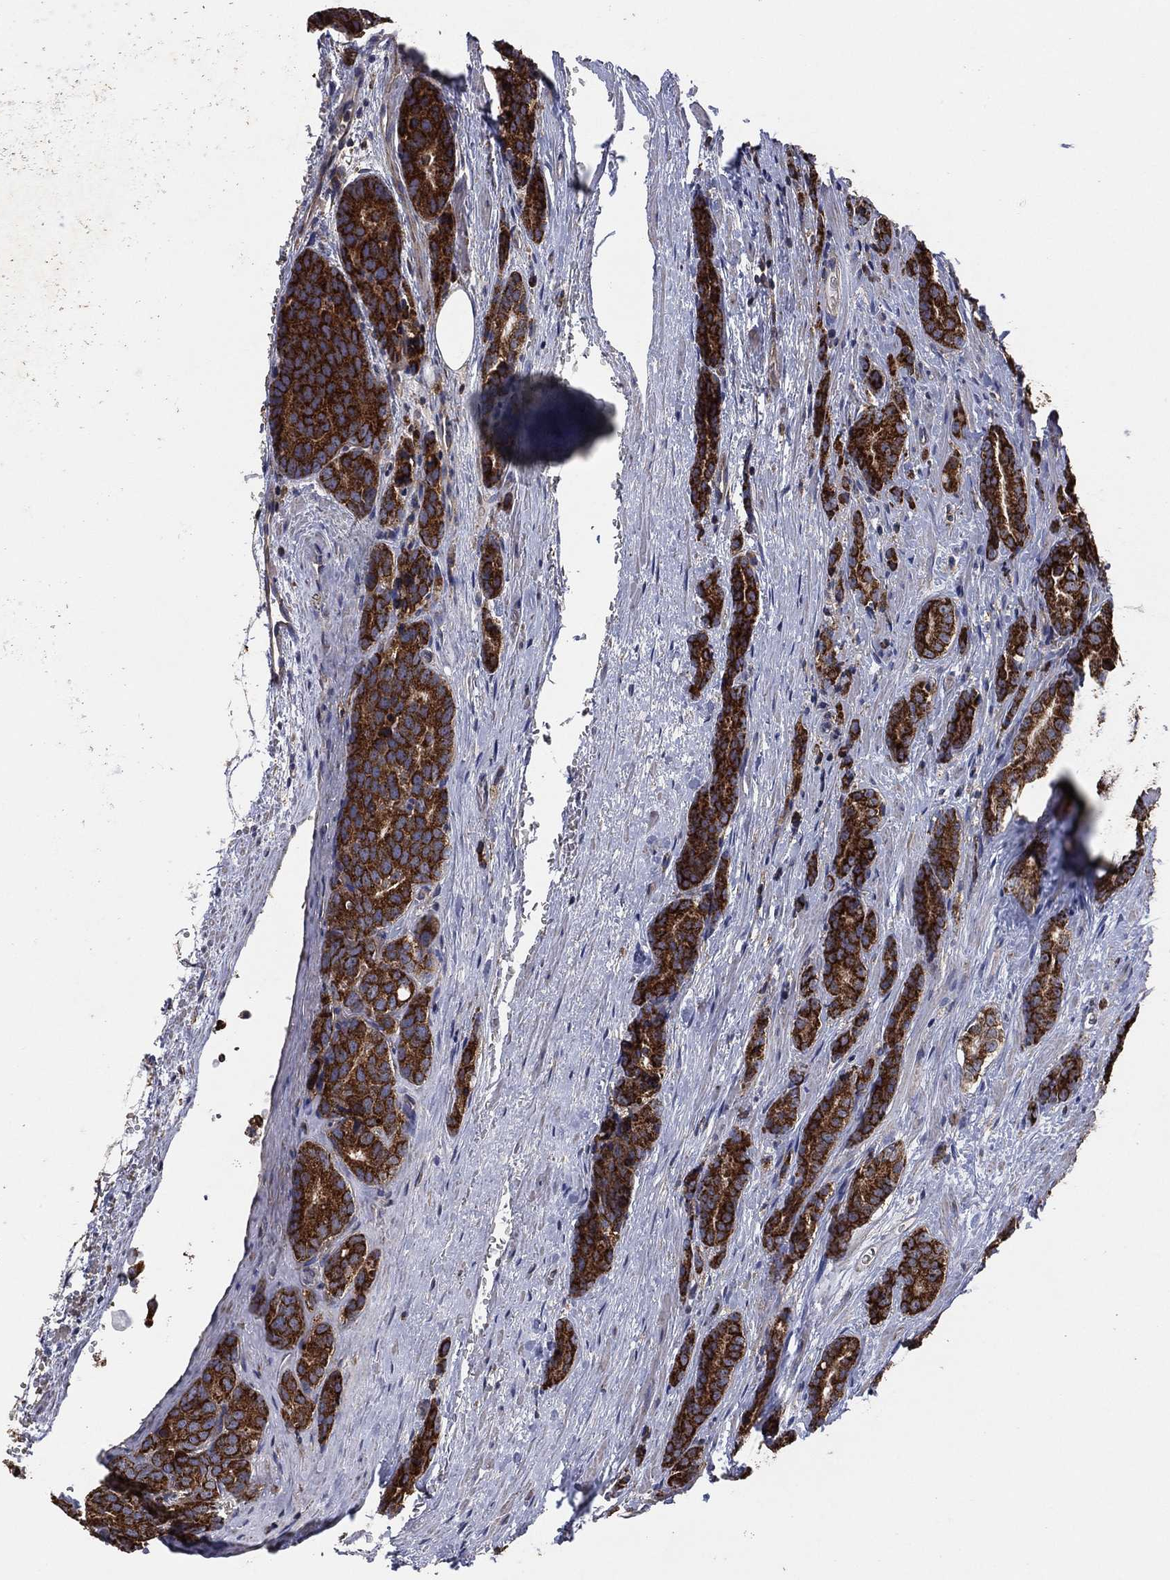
{"staining": {"intensity": "strong", "quantity": ">75%", "location": "cytoplasmic/membranous"}, "tissue": "prostate cancer", "cell_type": "Tumor cells", "image_type": "cancer", "snomed": [{"axis": "morphology", "description": "Adenocarcinoma, NOS"}, {"axis": "topography", "description": "Prostate"}], "caption": "The photomicrograph exhibits staining of adenocarcinoma (prostate), revealing strong cytoplasmic/membranous protein staining (brown color) within tumor cells.", "gene": "LIMD1", "patient": {"sex": "male", "age": 71}}